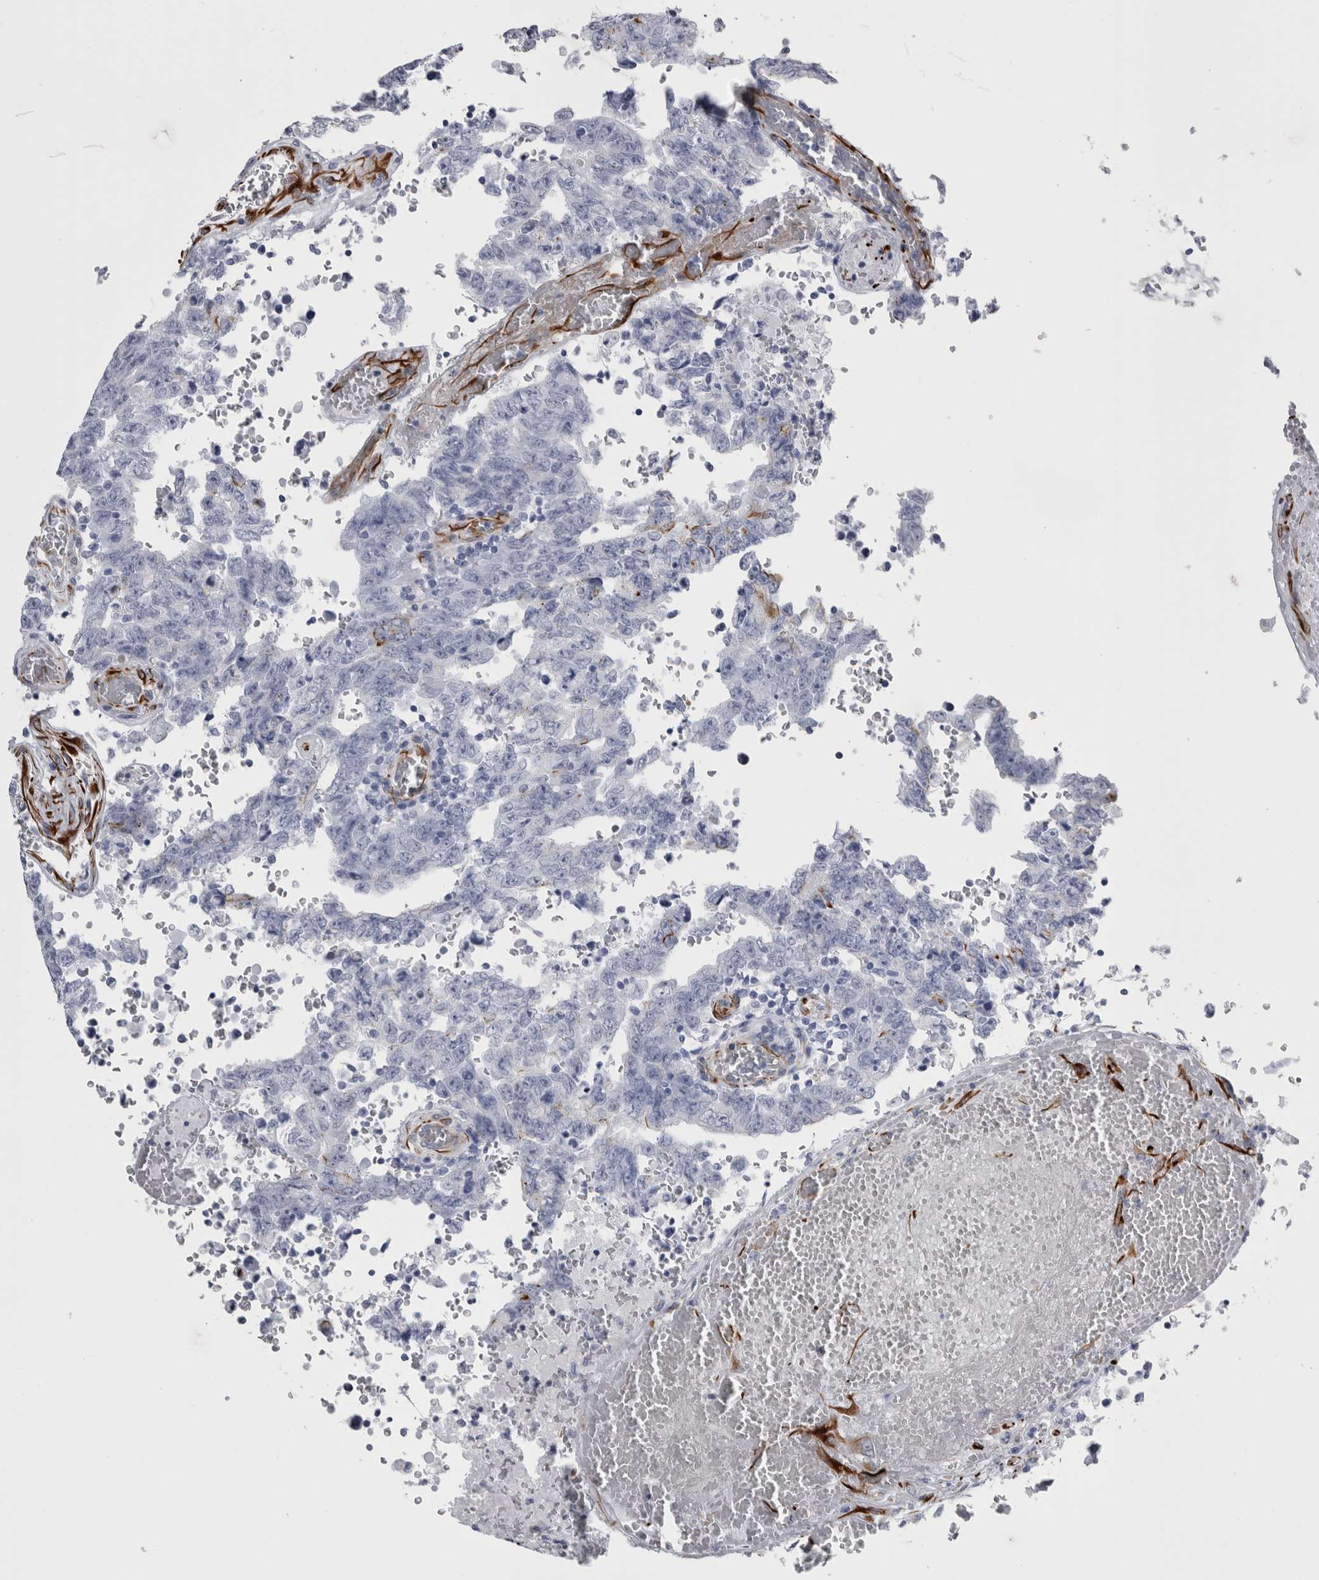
{"staining": {"intensity": "negative", "quantity": "none", "location": "none"}, "tissue": "testis cancer", "cell_type": "Tumor cells", "image_type": "cancer", "snomed": [{"axis": "morphology", "description": "Carcinoma, Embryonal, NOS"}, {"axis": "topography", "description": "Testis"}], "caption": "Embryonal carcinoma (testis) was stained to show a protein in brown. There is no significant expression in tumor cells.", "gene": "VWDE", "patient": {"sex": "male", "age": 26}}